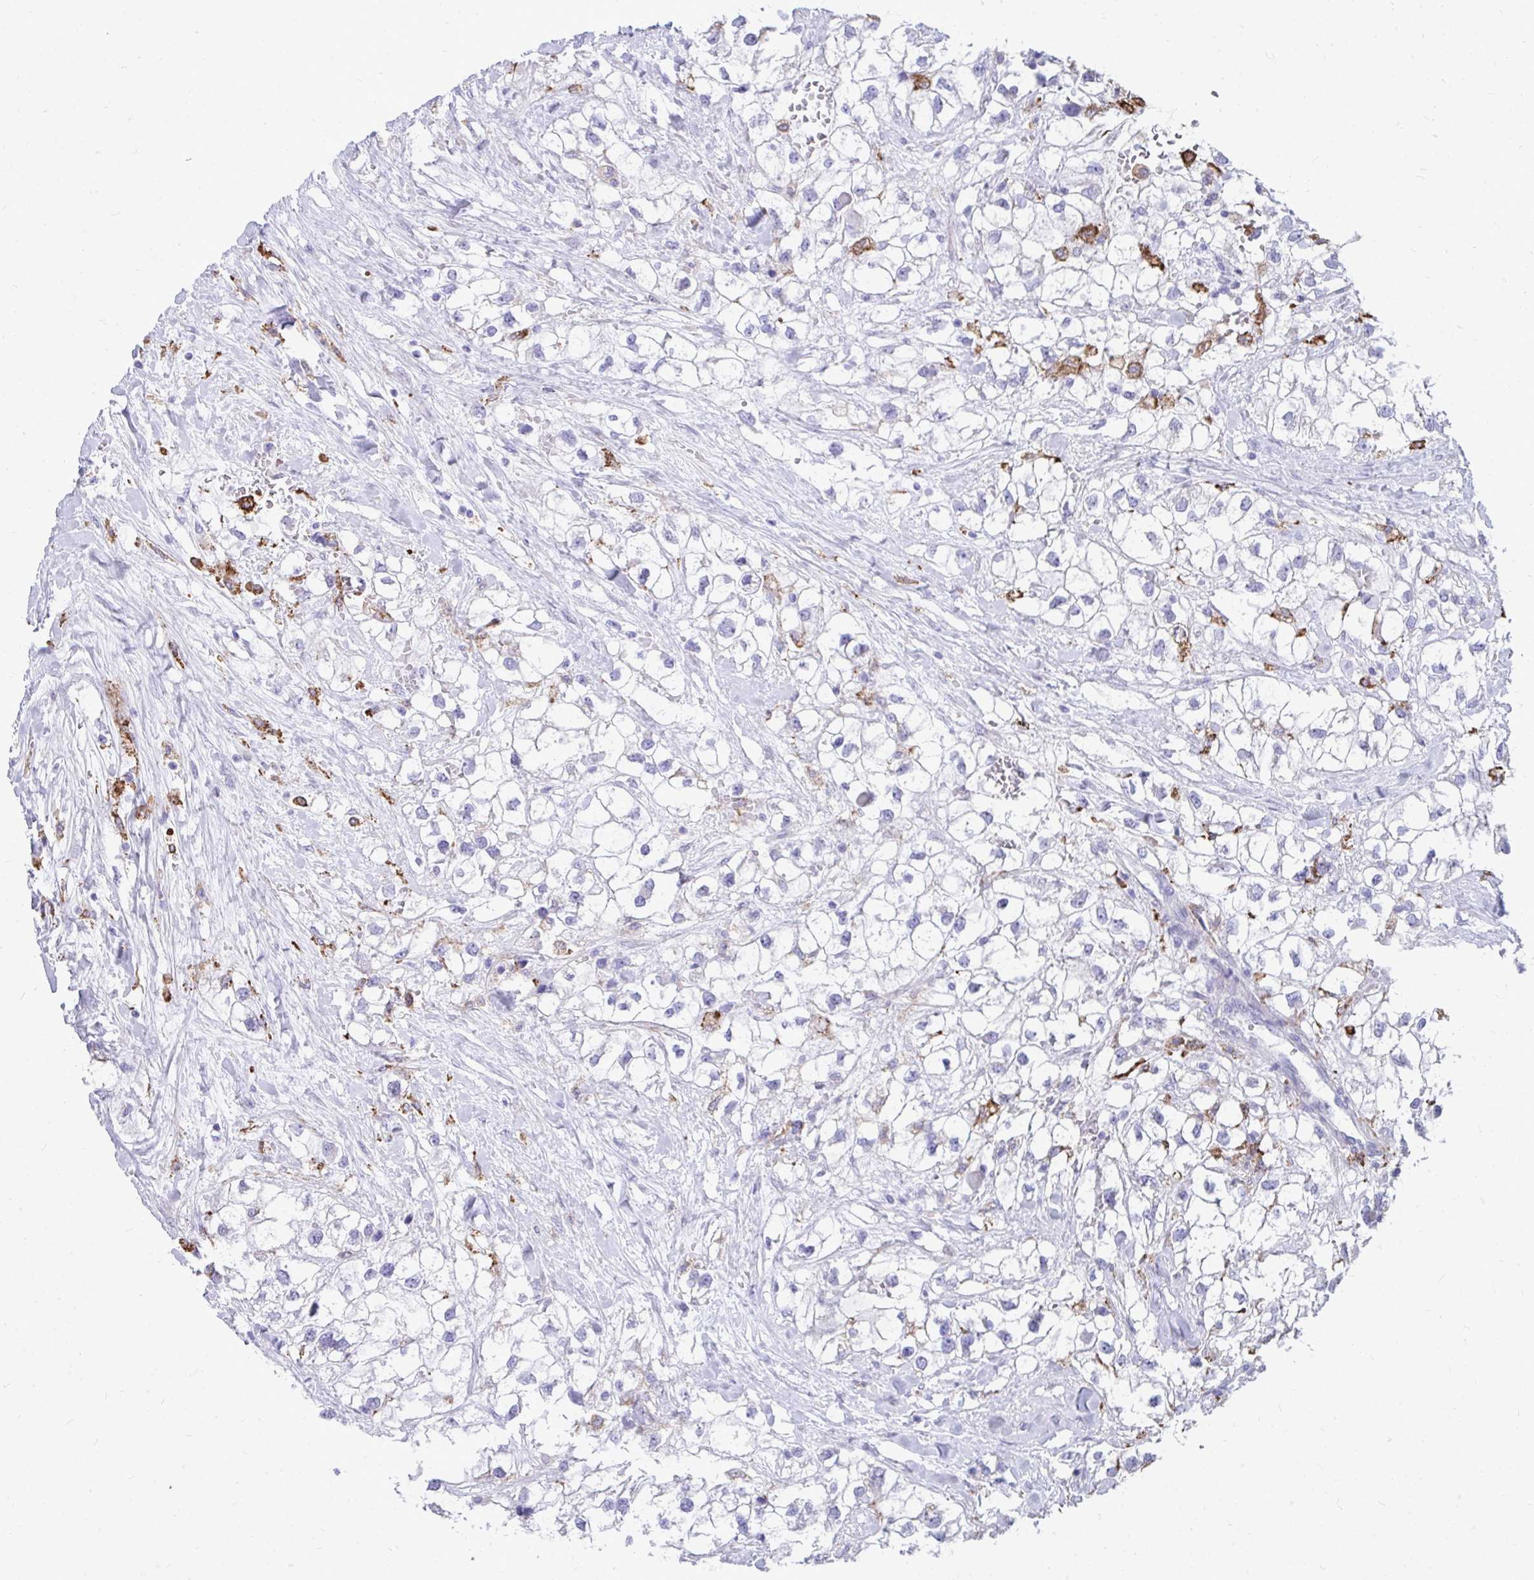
{"staining": {"intensity": "negative", "quantity": "none", "location": "none"}, "tissue": "renal cancer", "cell_type": "Tumor cells", "image_type": "cancer", "snomed": [{"axis": "morphology", "description": "Adenocarcinoma, NOS"}, {"axis": "topography", "description": "Kidney"}], "caption": "DAB immunohistochemical staining of human renal adenocarcinoma demonstrates no significant positivity in tumor cells.", "gene": "CD163", "patient": {"sex": "male", "age": 59}}